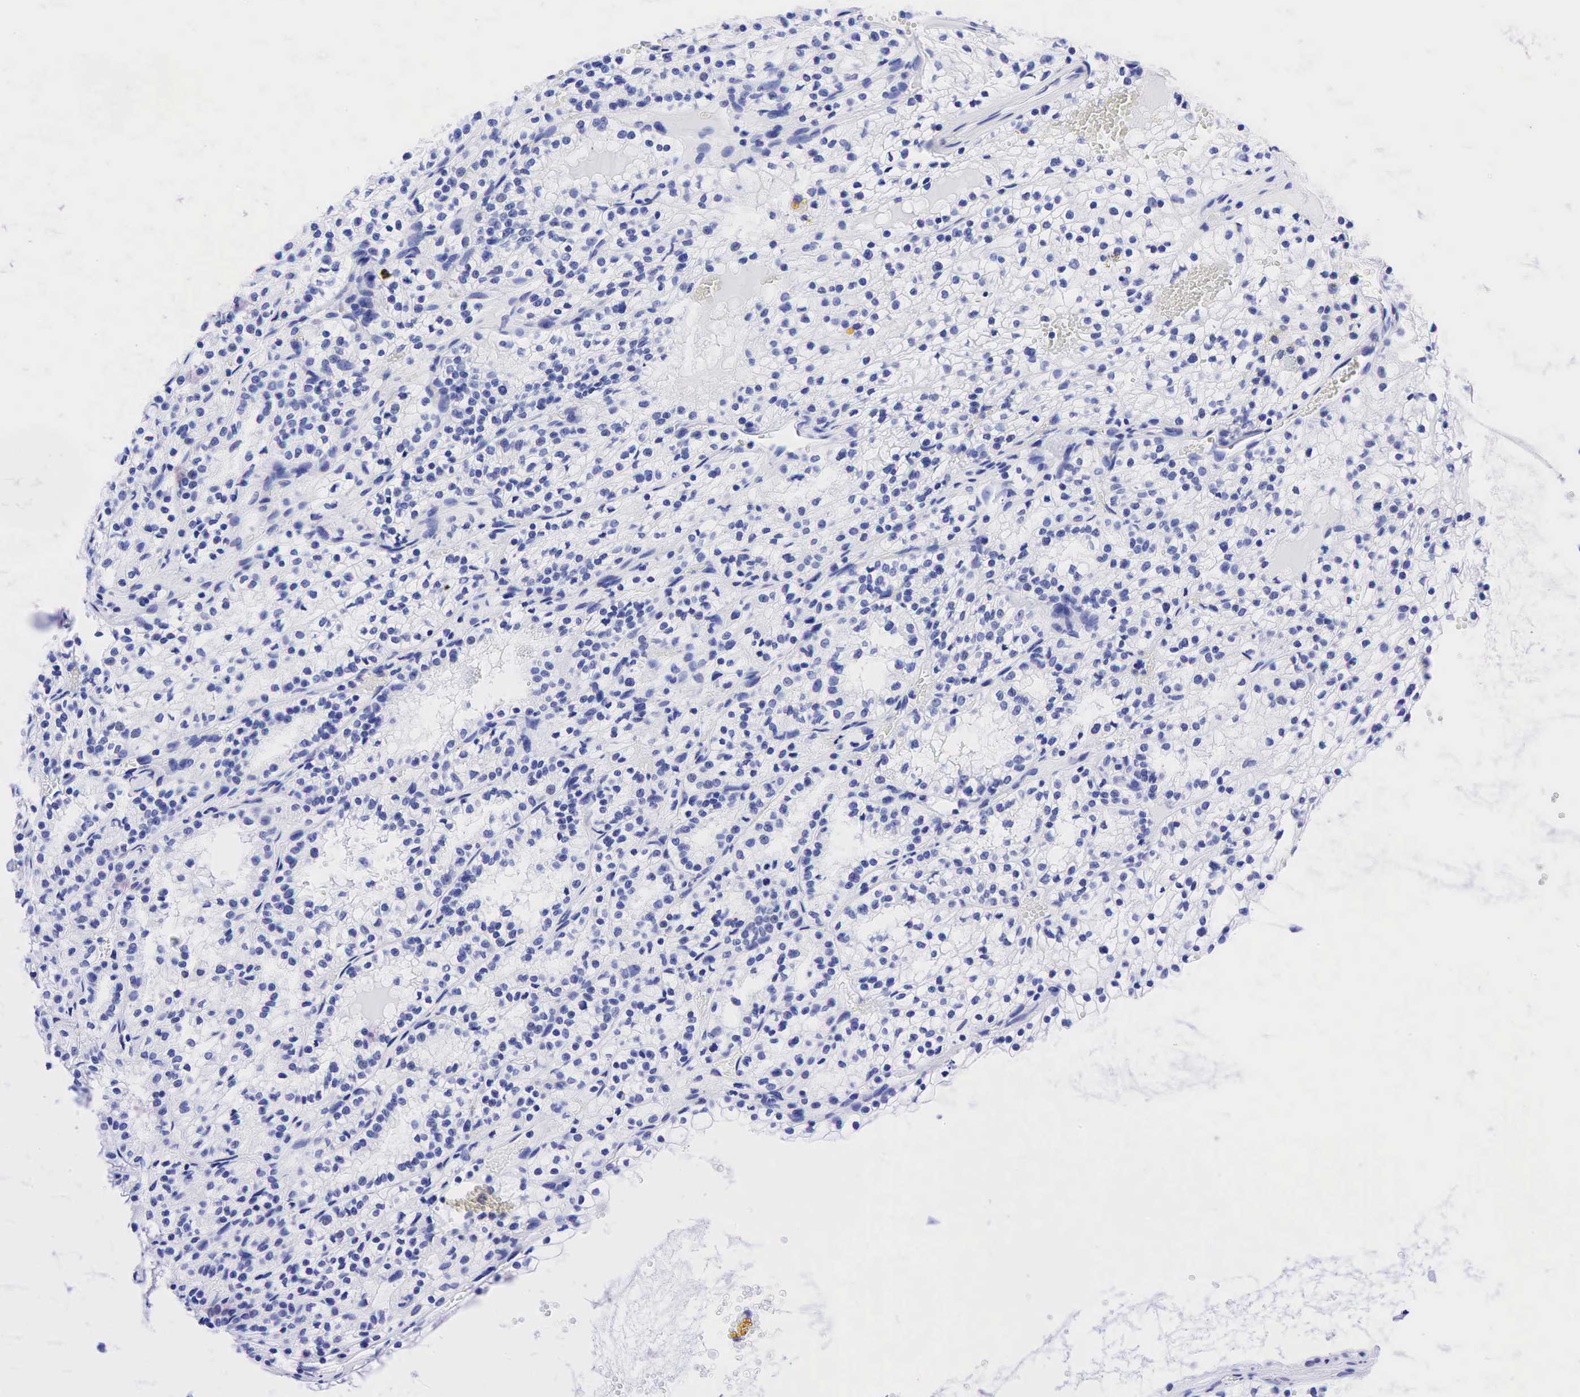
{"staining": {"intensity": "negative", "quantity": "none", "location": "none"}, "tissue": "renal cancer", "cell_type": "Tumor cells", "image_type": "cancer", "snomed": [{"axis": "morphology", "description": "Adenocarcinoma, NOS"}, {"axis": "topography", "description": "Kidney"}], "caption": "A high-resolution micrograph shows immunohistochemistry staining of adenocarcinoma (renal), which demonstrates no significant expression in tumor cells.", "gene": "ESR1", "patient": {"sex": "male", "age": 61}}